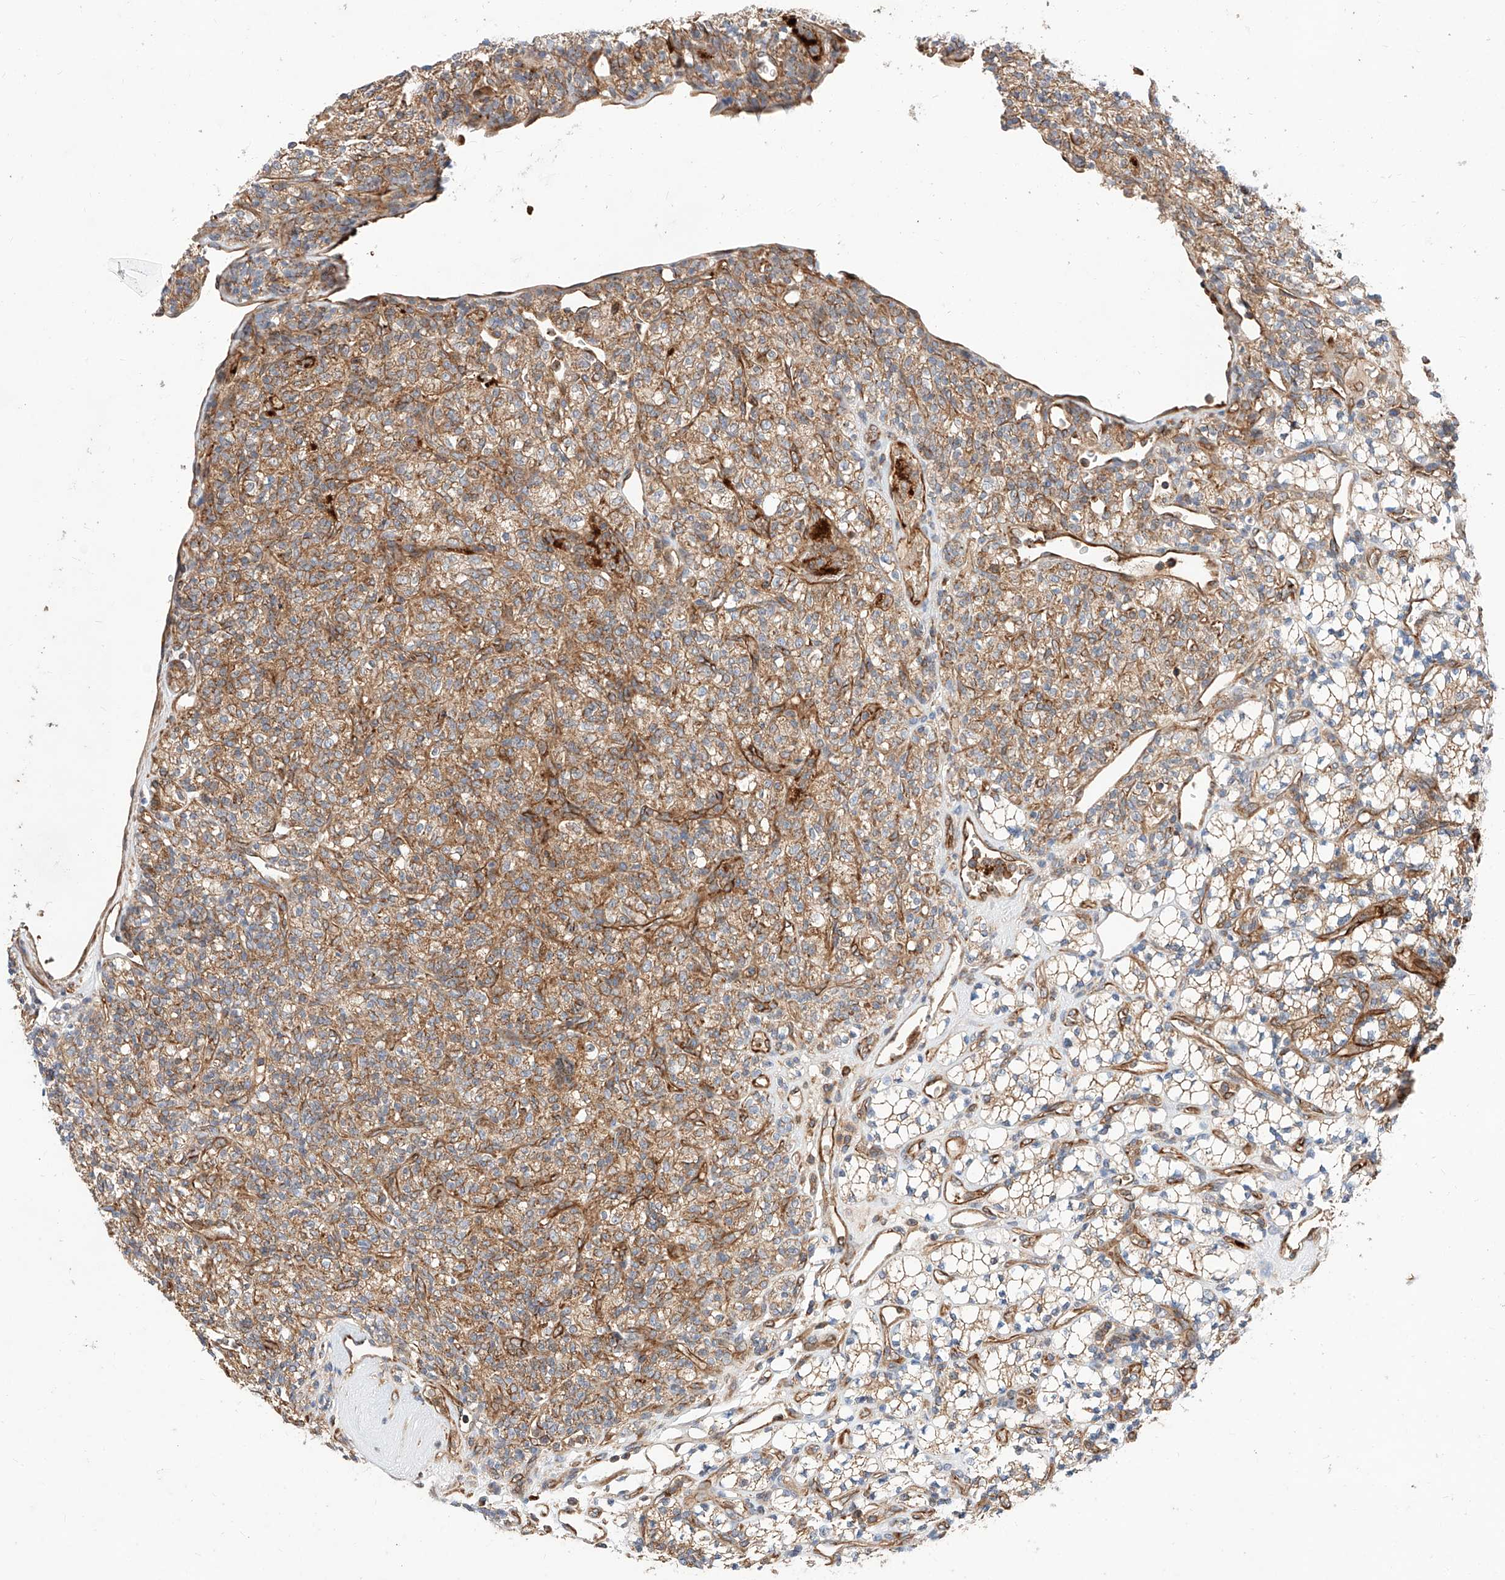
{"staining": {"intensity": "moderate", "quantity": "25%-75%", "location": "cytoplasmic/membranous"}, "tissue": "renal cancer", "cell_type": "Tumor cells", "image_type": "cancer", "snomed": [{"axis": "morphology", "description": "Adenocarcinoma, NOS"}, {"axis": "topography", "description": "Kidney"}], "caption": "DAB (3,3'-diaminobenzidine) immunohistochemical staining of human adenocarcinoma (renal) exhibits moderate cytoplasmic/membranous protein positivity in approximately 25%-75% of tumor cells.", "gene": "NR1D1", "patient": {"sex": "male", "age": 77}}